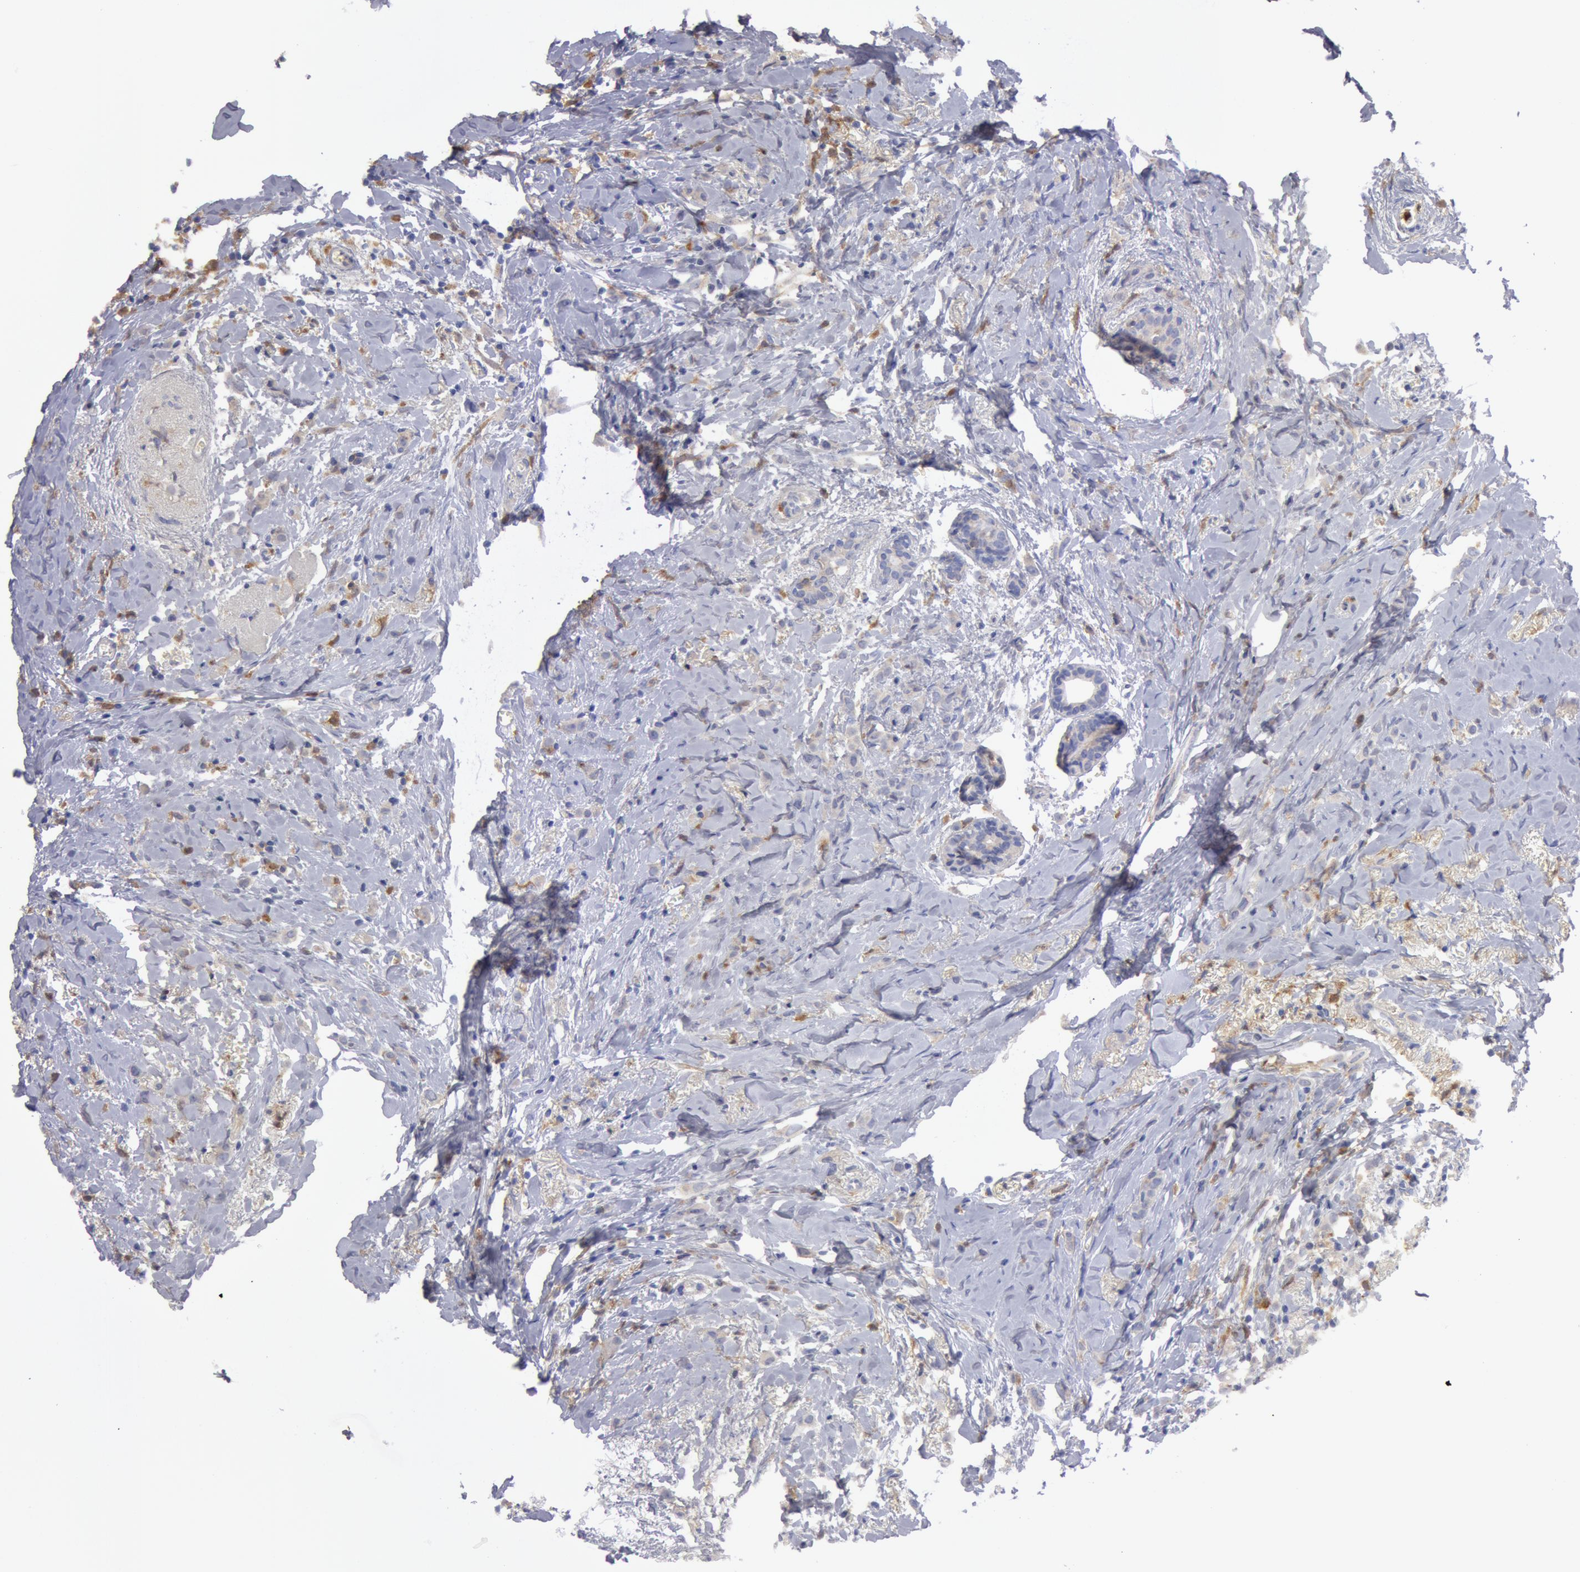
{"staining": {"intensity": "weak", "quantity": "25%-75%", "location": "cytoplasmic/membranous"}, "tissue": "breast cancer", "cell_type": "Tumor cells", "image_type": "cancer", "snomed": [{"axis": "morphology", "description": "Lobular carcinoma"}, {"axis": "topography", "description": "Breast"}], "caption": "Brown immunohistochemical staining in breast cancer displays weak cytoplasmic/membranous positivity in about 25%-75% of tumor cells.", "gene": "SYK", "patient": {"sex": "female", "age": 57}}